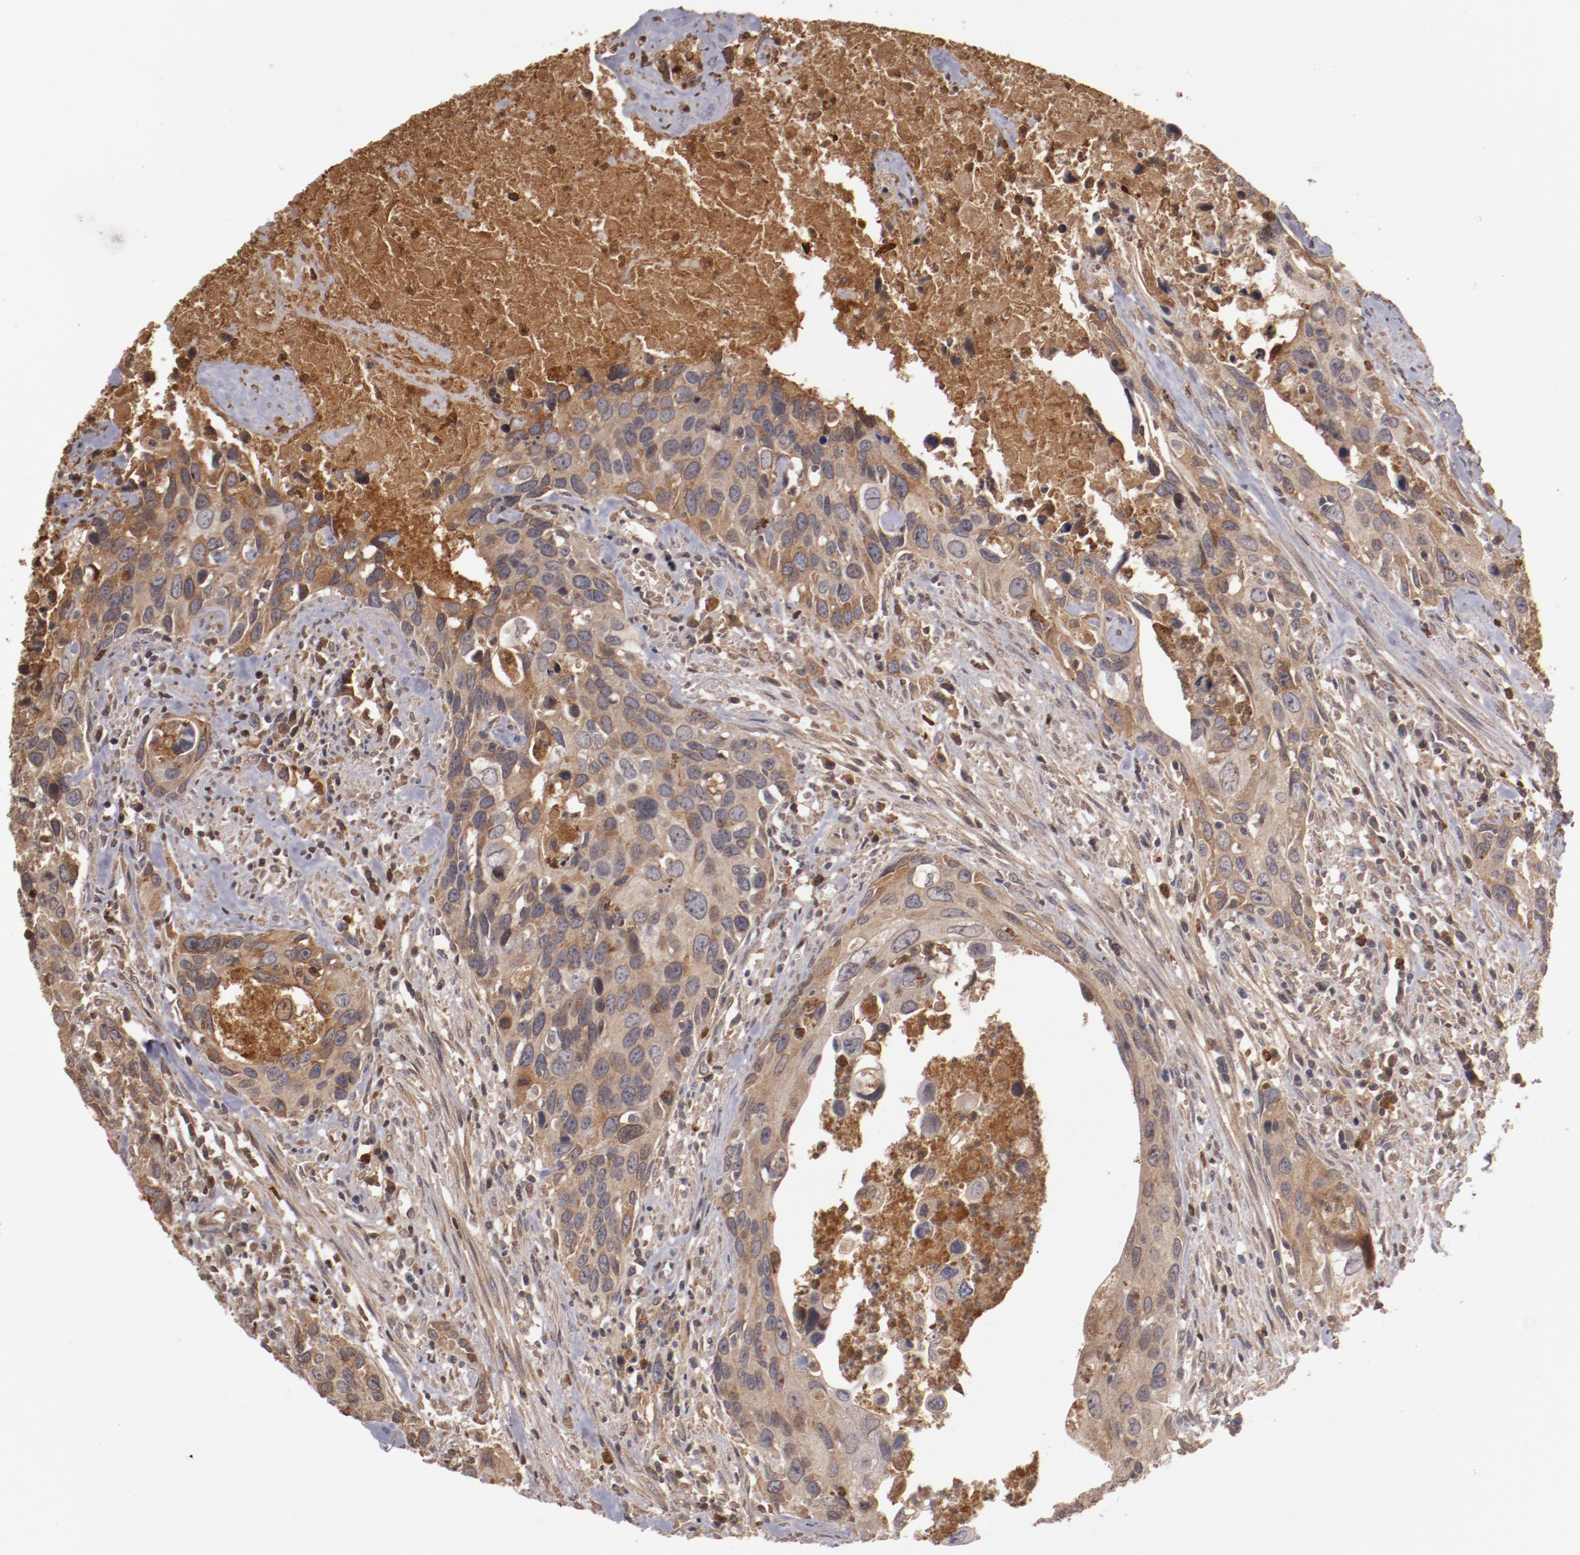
{"staining": {"intensity": "moderate", "quantity": ">75%", "location": "cytoplasmic/membranous"}, "tissue": "urothelial cancer", "cell_type": "Tumor cells", "image_type": "cancer", "snomed": [{"axis": "morphology", "description": "Urothelial carcinoma, High grade"}, {"axis": "topography", "description": "Urinary bladder"}], "caption": "Immunohistochemistry (IHC) photomicrograph of neoplastic tissue: urothelial cancer stained using immunohistochemistry shows medium levels of moderate protein expression localized specifically in the cytoplasmic/membranous of tumor cells, appearing as a cytoplasmic/membranous brown color.", "gene": "SERPINA7", "patient": {"sex": "male", "age": 71}}